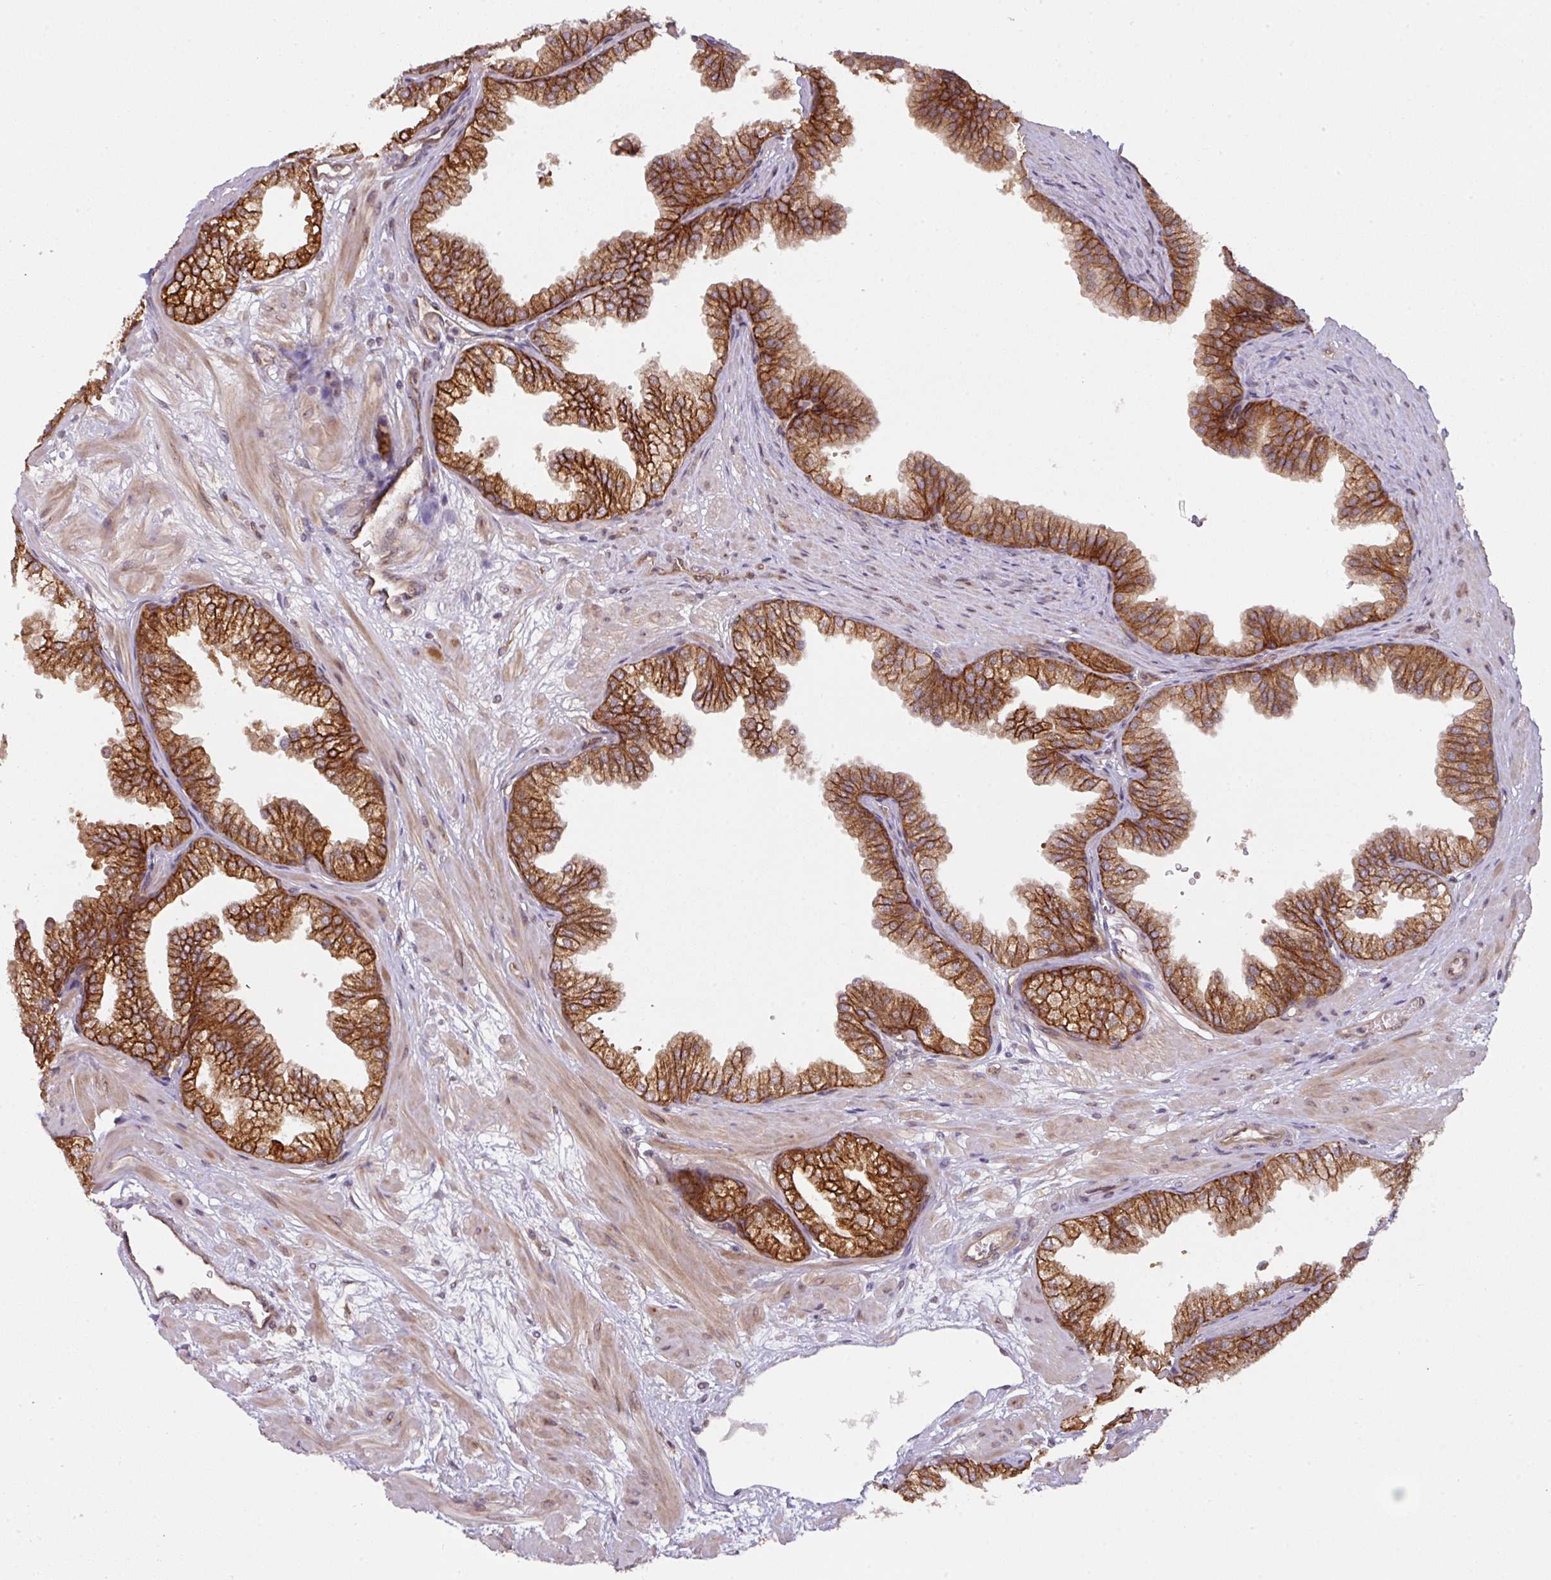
{"staining": {"intensity": "strong", "quantity": ">75%", "location": "cytoplasmic/membranous"}, "tissue": "prostate", "cell_type": "Glandular cells", "image_type": "normal", "snomed": [{"axis": "morphology", "description": "Normal tissue, NOS"}, {"axis": "topography", "description": "Prostate"}], "caption": "A high-resolution micrograph shows immunohistochemistry staining of normal prostate, which shows strong cytoplasmic/membranous expression in about >75% of glandular cells.", "gene": "CYFIP2", "patient": {"sex": "male", "age": 37}}